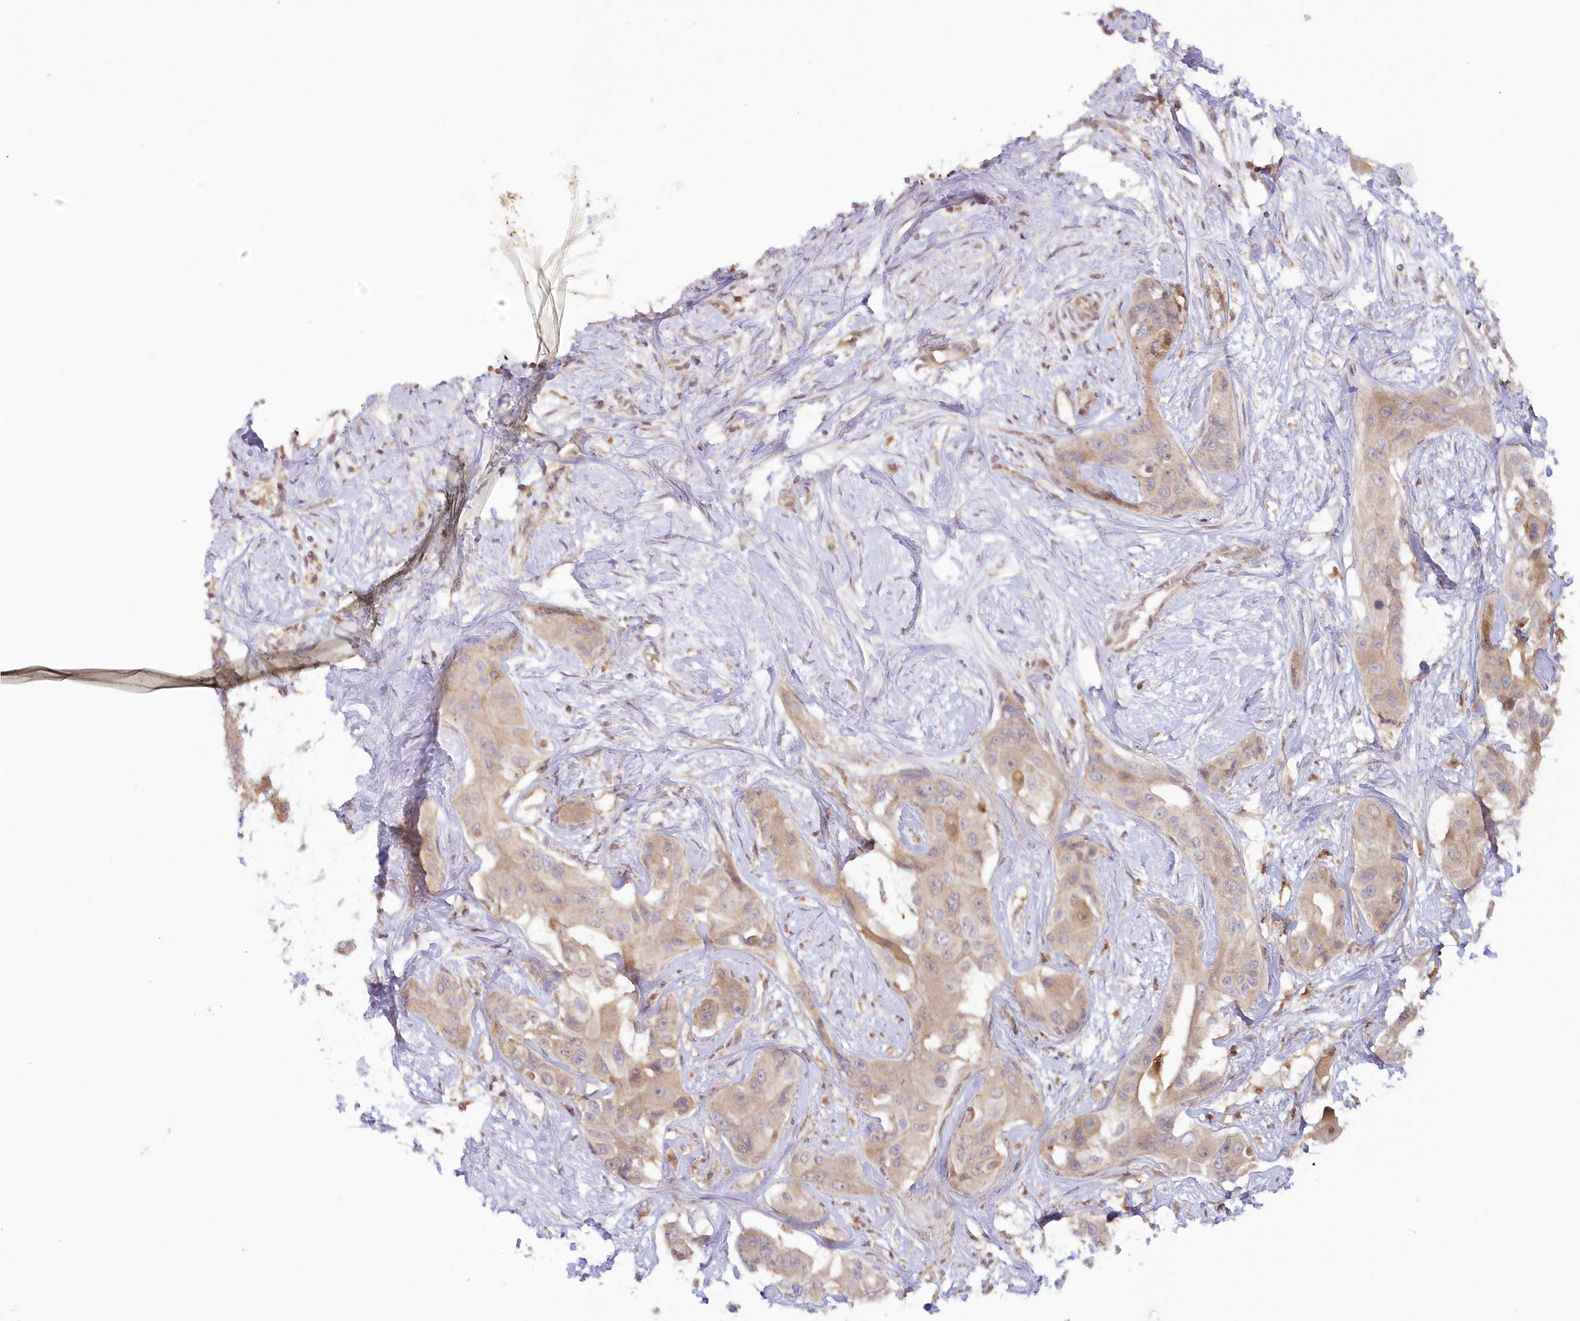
{"staining": {"intensity": "weak", "quantity": "25%-75%", "location": "cytoplasmic/membranous"}, "tissue": "liver cancer", "cell_type": "Tumor cells", "image_type": "cancer", "snomed": [{"axis": "morphology", "description": "Cholangiocarcinoma"}, {"axis": "topography", "description": "Liver"}], "caption": "Weak cytoplasmic/membranous staining is present in about 25%-75% of tumor cells in liver cancer (cholangiocarcinoma). The protein of interest is stained brown, and the nuclei are stained in blue (DAB IHC with brightfield microscopy, high magnification).", "gene": "GBE1", "patient": {"sex": "male", "age": 59}}